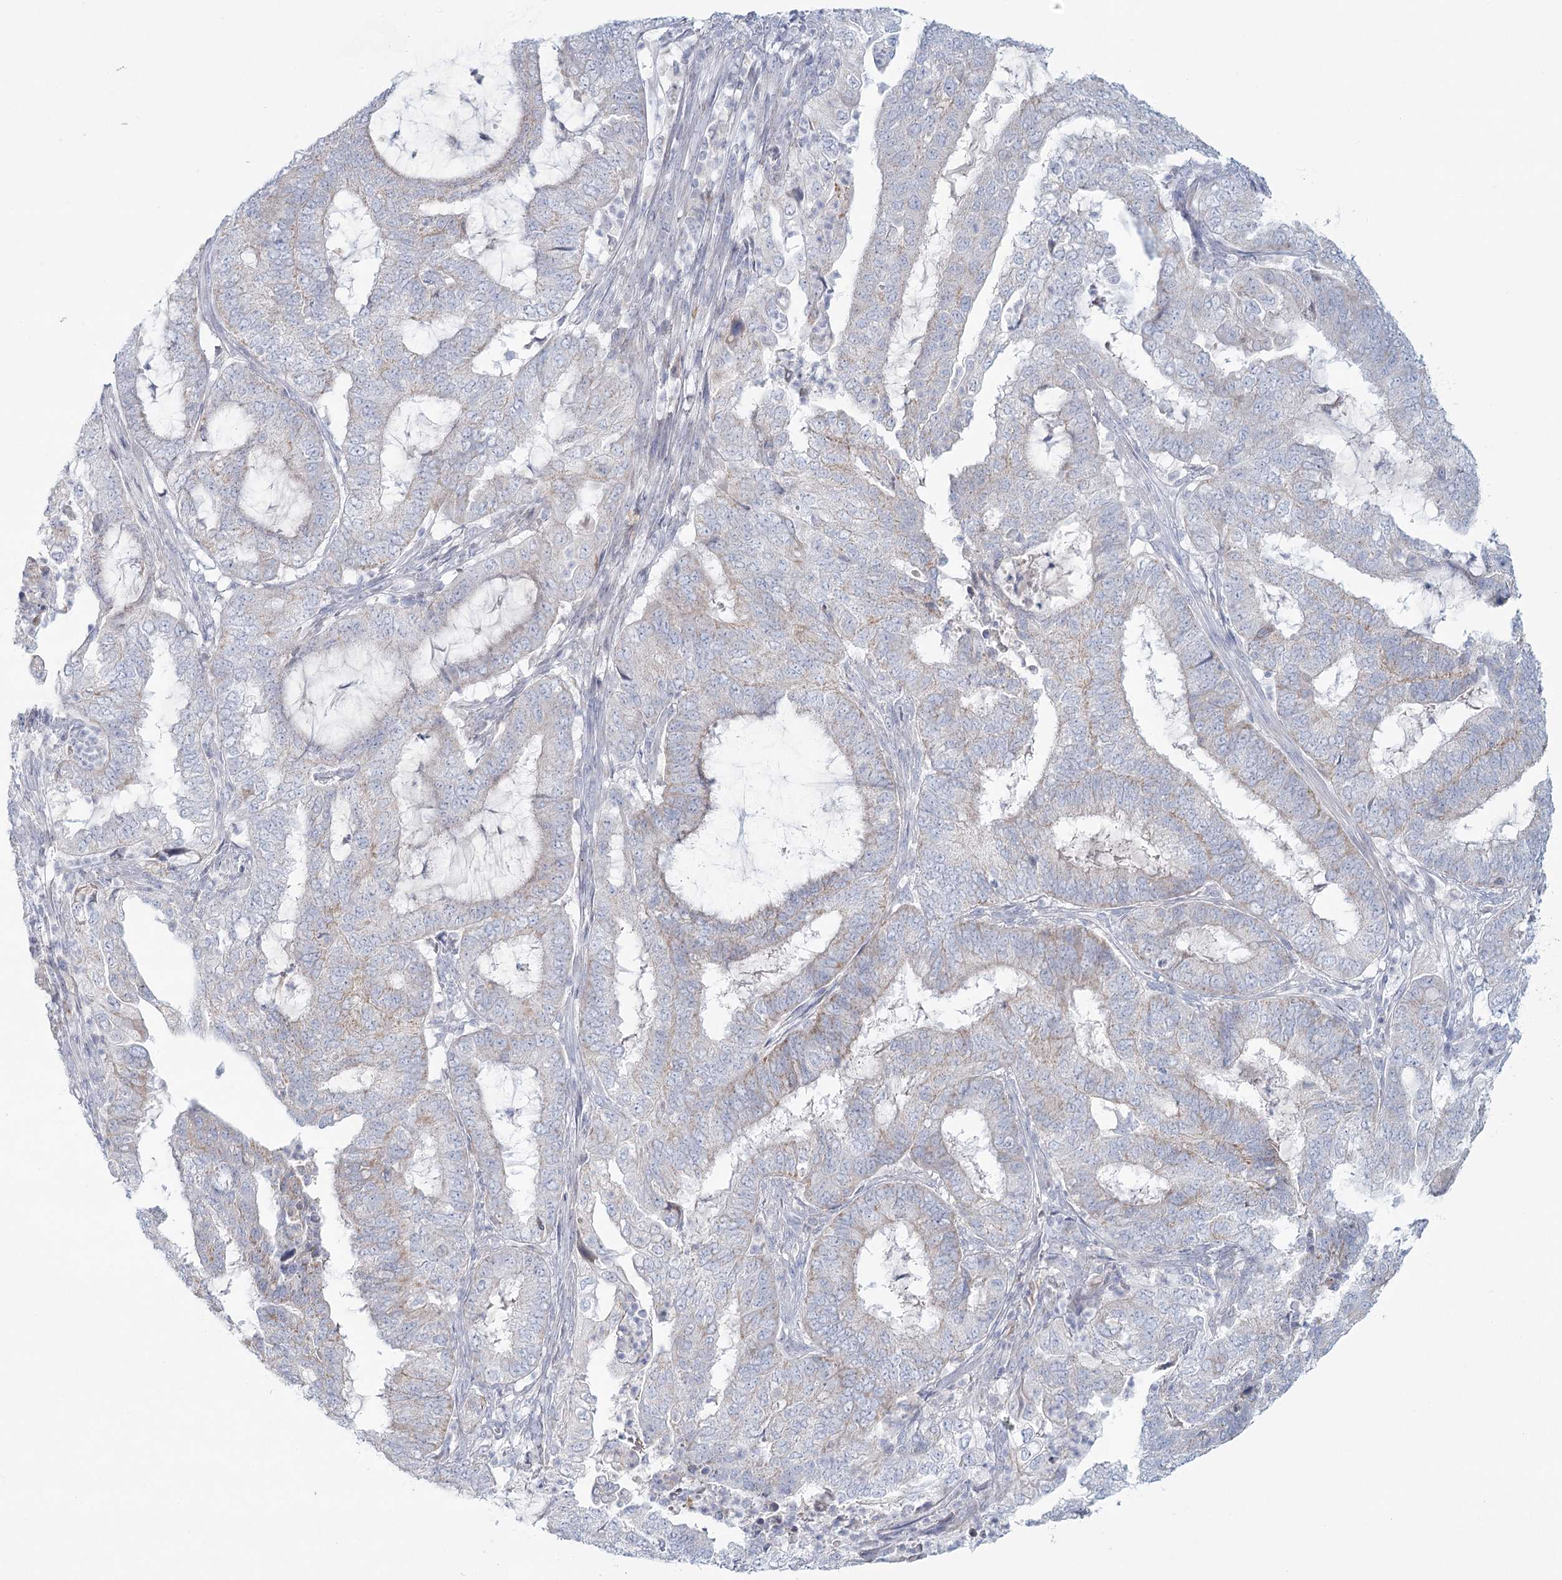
{"staining": {"intensity": "negative", "quantity": "none", "location": "none"}, "tissue": "endometrial cancer", "cell_type": "Tumor cells", "image_type": "cancer", "snomed": [{"axis": "morphology", "description": "Adenocarcinoma, NOS"}, {"axis": "topography", "description": "Endometrium"}], "caption": "The immunohistochemistry micrograph has no significant staining in tumor cells of adenocarcinoma (endometrial) tissue.", "gene": "BPHL", "patient": {"sex": "female", "age": 51}}